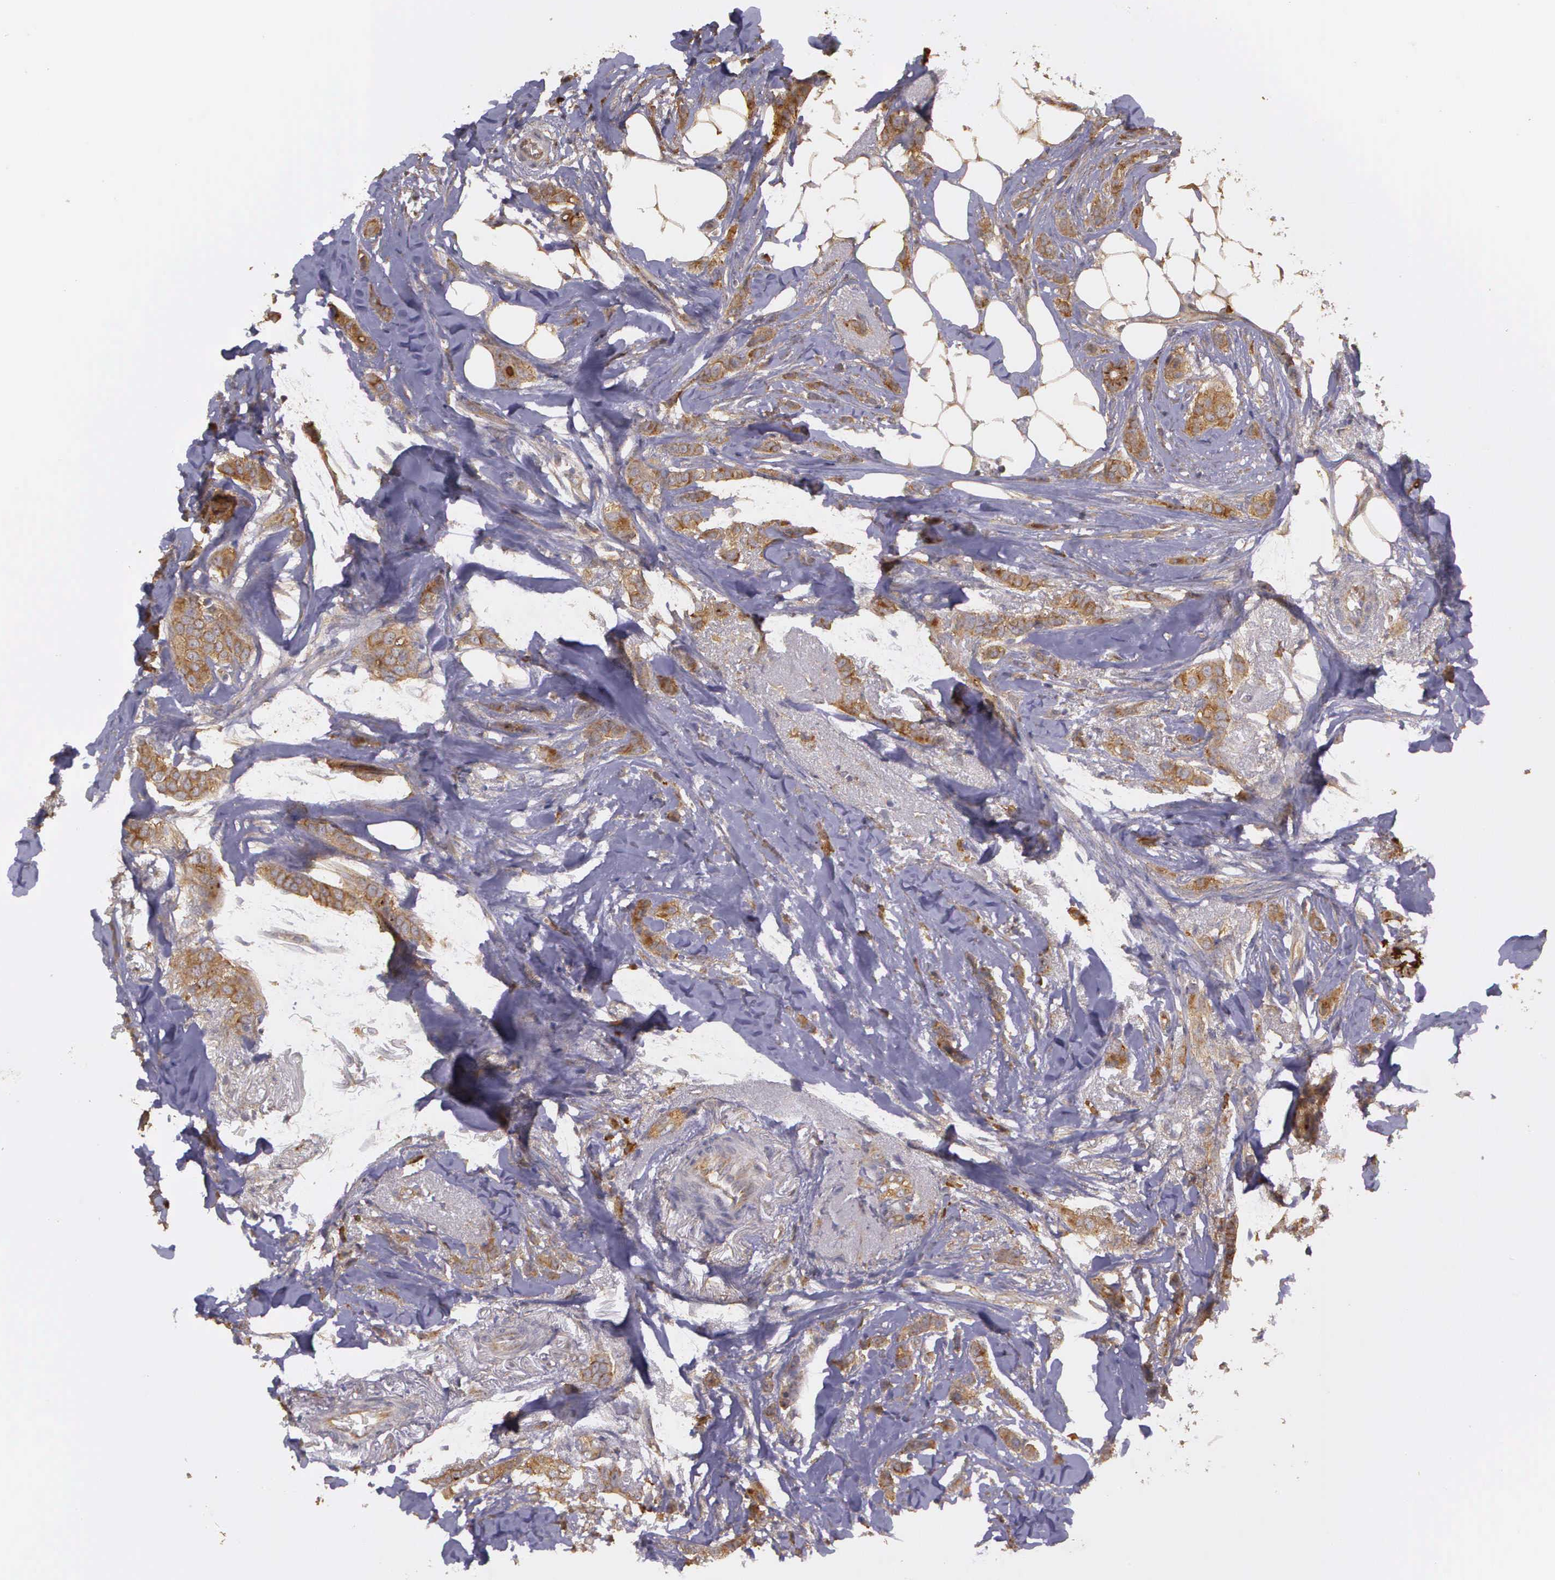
{"staining": {"intensity": "moderate", "quantity": ">75%", "location": "cytoplasmic/membranous"}, "tissue": "breast cancer", "cell_type": "Tumor cells", "image_type": "cancer", "snomed": [{"axis": "morphology", "description": "Lobular carcinoma"}, {"axis": "topography", "description": "Breast"}], "caption": "Lobular carcinoma (breast) tissue exhibits moderate cytoplasmic/membranous positivity in about >75% of tumor cells, visualized by immunohistochemistry. (DAB (3,3'-diaminobenzidine) = brown stain, brightfield microscopy at high magnification).", "gene": "EIF5", "patient": {"sex": "female", "age": 55}}